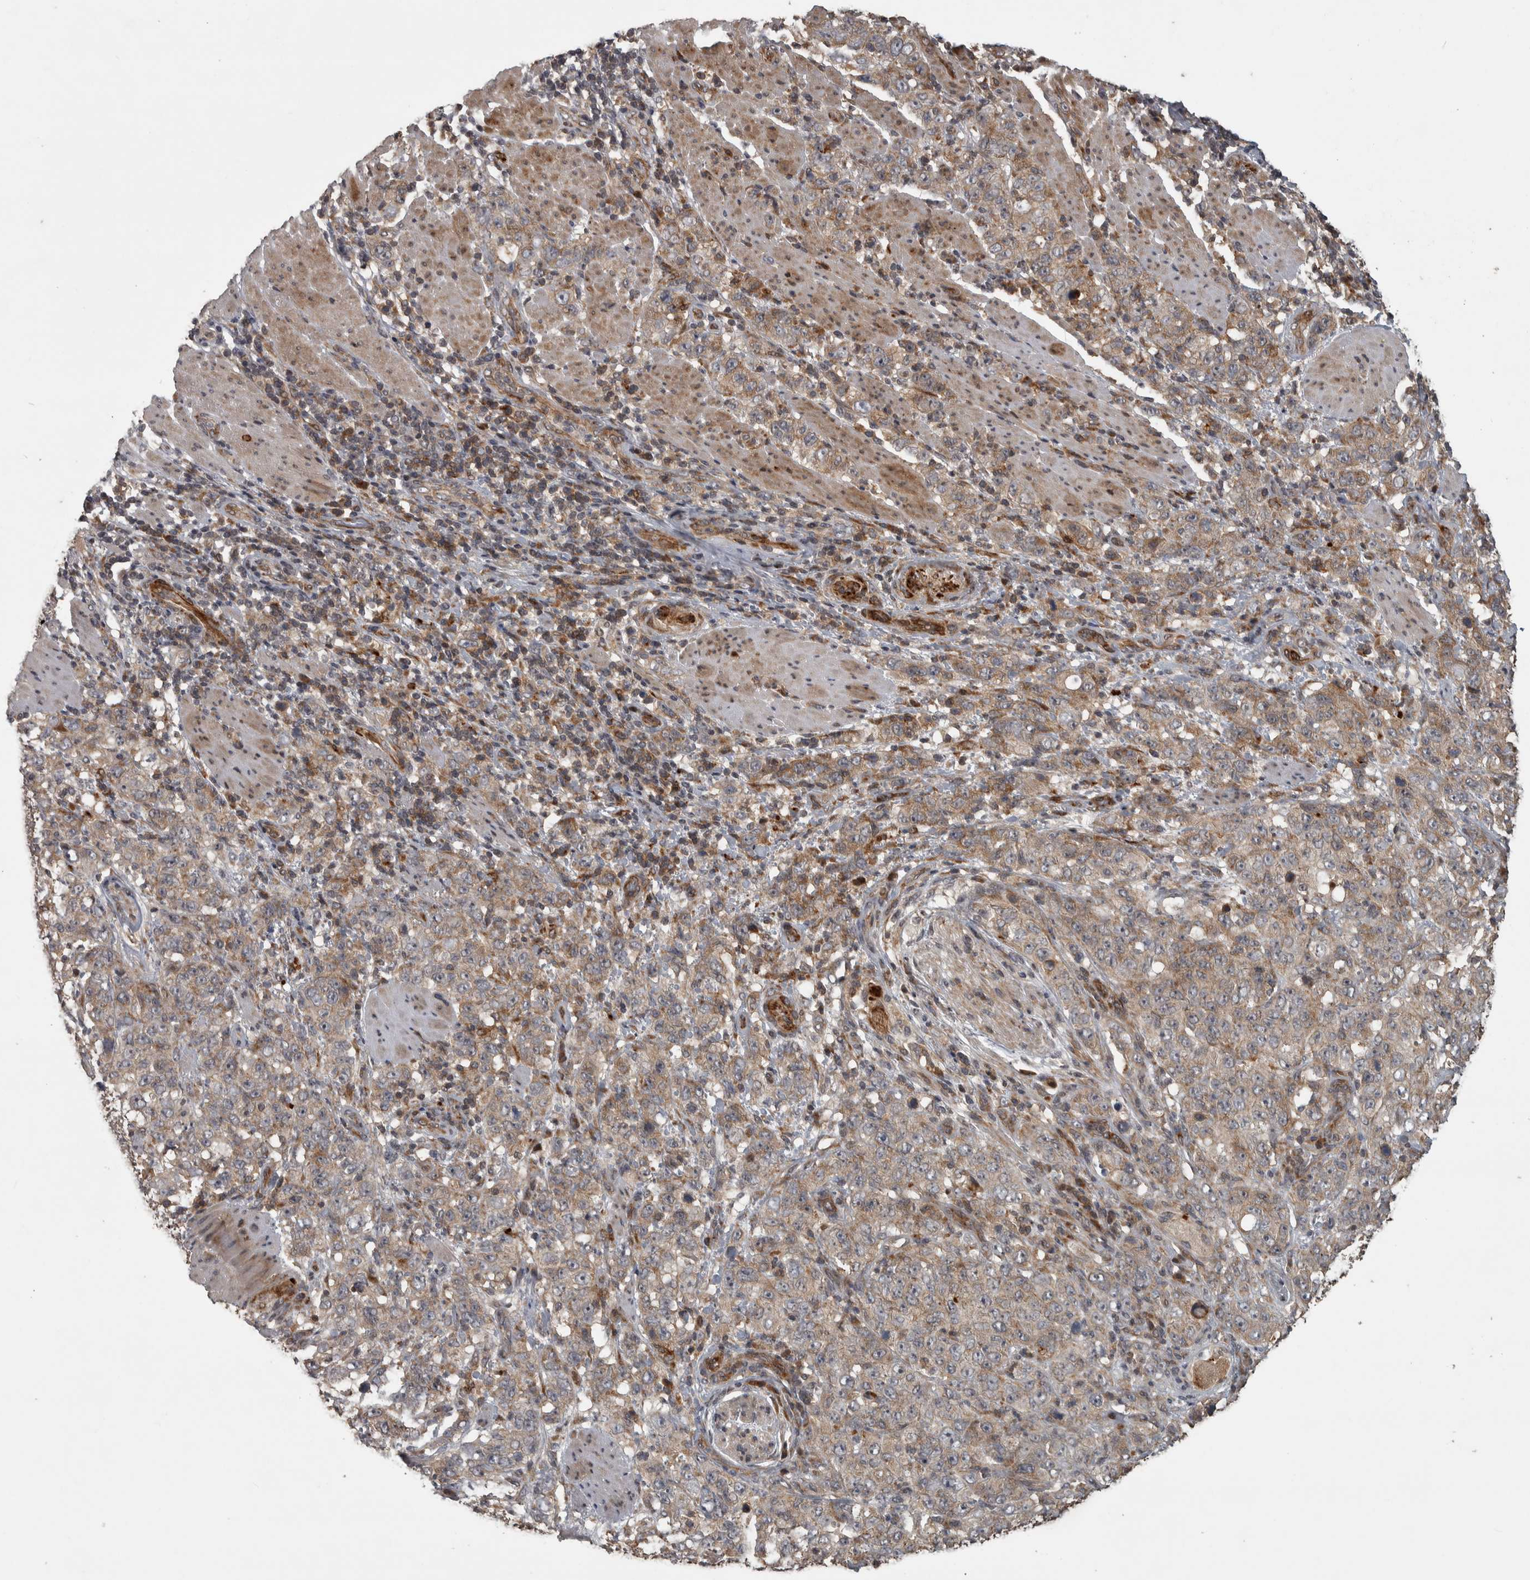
{"staining": {"intensity": "weak", "quantity": "25%-75%", "location": "cytoplasmic/membranous"}, "tissue": "stomach cancer", "cell_type": "Tumor cells", "image_type": "cancer", "snomed": [{"axis": "morphology", "description": "Adenocarcinoma, NOS"}, {"axis": "topography", "description": "Stomach"}], "caption": "The immunohistochemical stain shows weak cytoplasmic/membranous staining in tumor cells of stomach cancer (adenocarcinoma) tissue.", "gene": "ERAL1", "patient": {"sex": "male", "age": 48}}